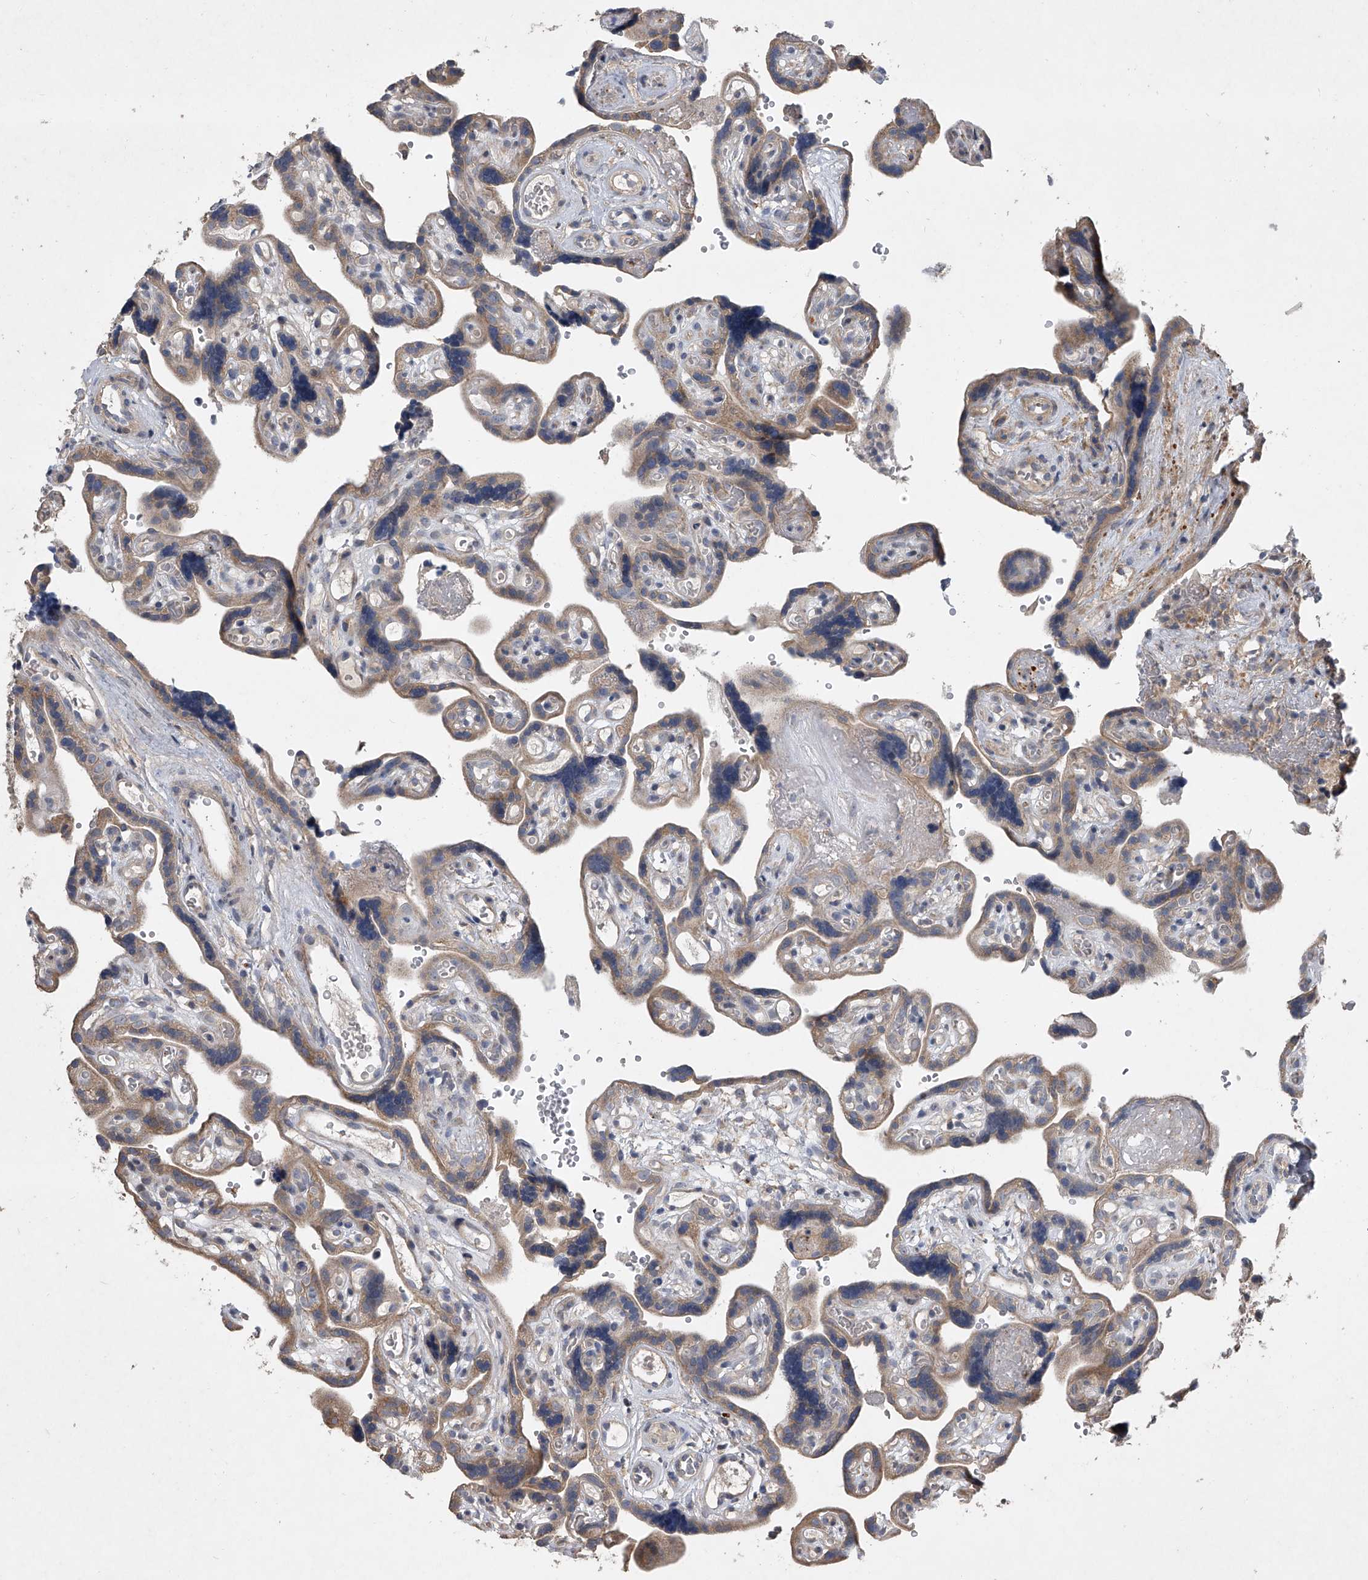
{"staining": {"intensity": "moderate", "quantity": ">75%", "location": "cytoplasmic/membranous"}, "tissue": "placenta", "cell_type": "Decidual cells", "image_type": "normal", "snomed": [{"axis": "morphology", "description": "Normal tissue, NOS"}, {"axis": "topography", "description": "Placenta"}], "caption": "This is an image of immunohistochemistry (IHC) staining of benign placenta, which shows moderate staining in the cytoplasmic/membranous of decidual cells.", "gene": "DOCK9", "patient": {"sex": "female", "age": 30}}